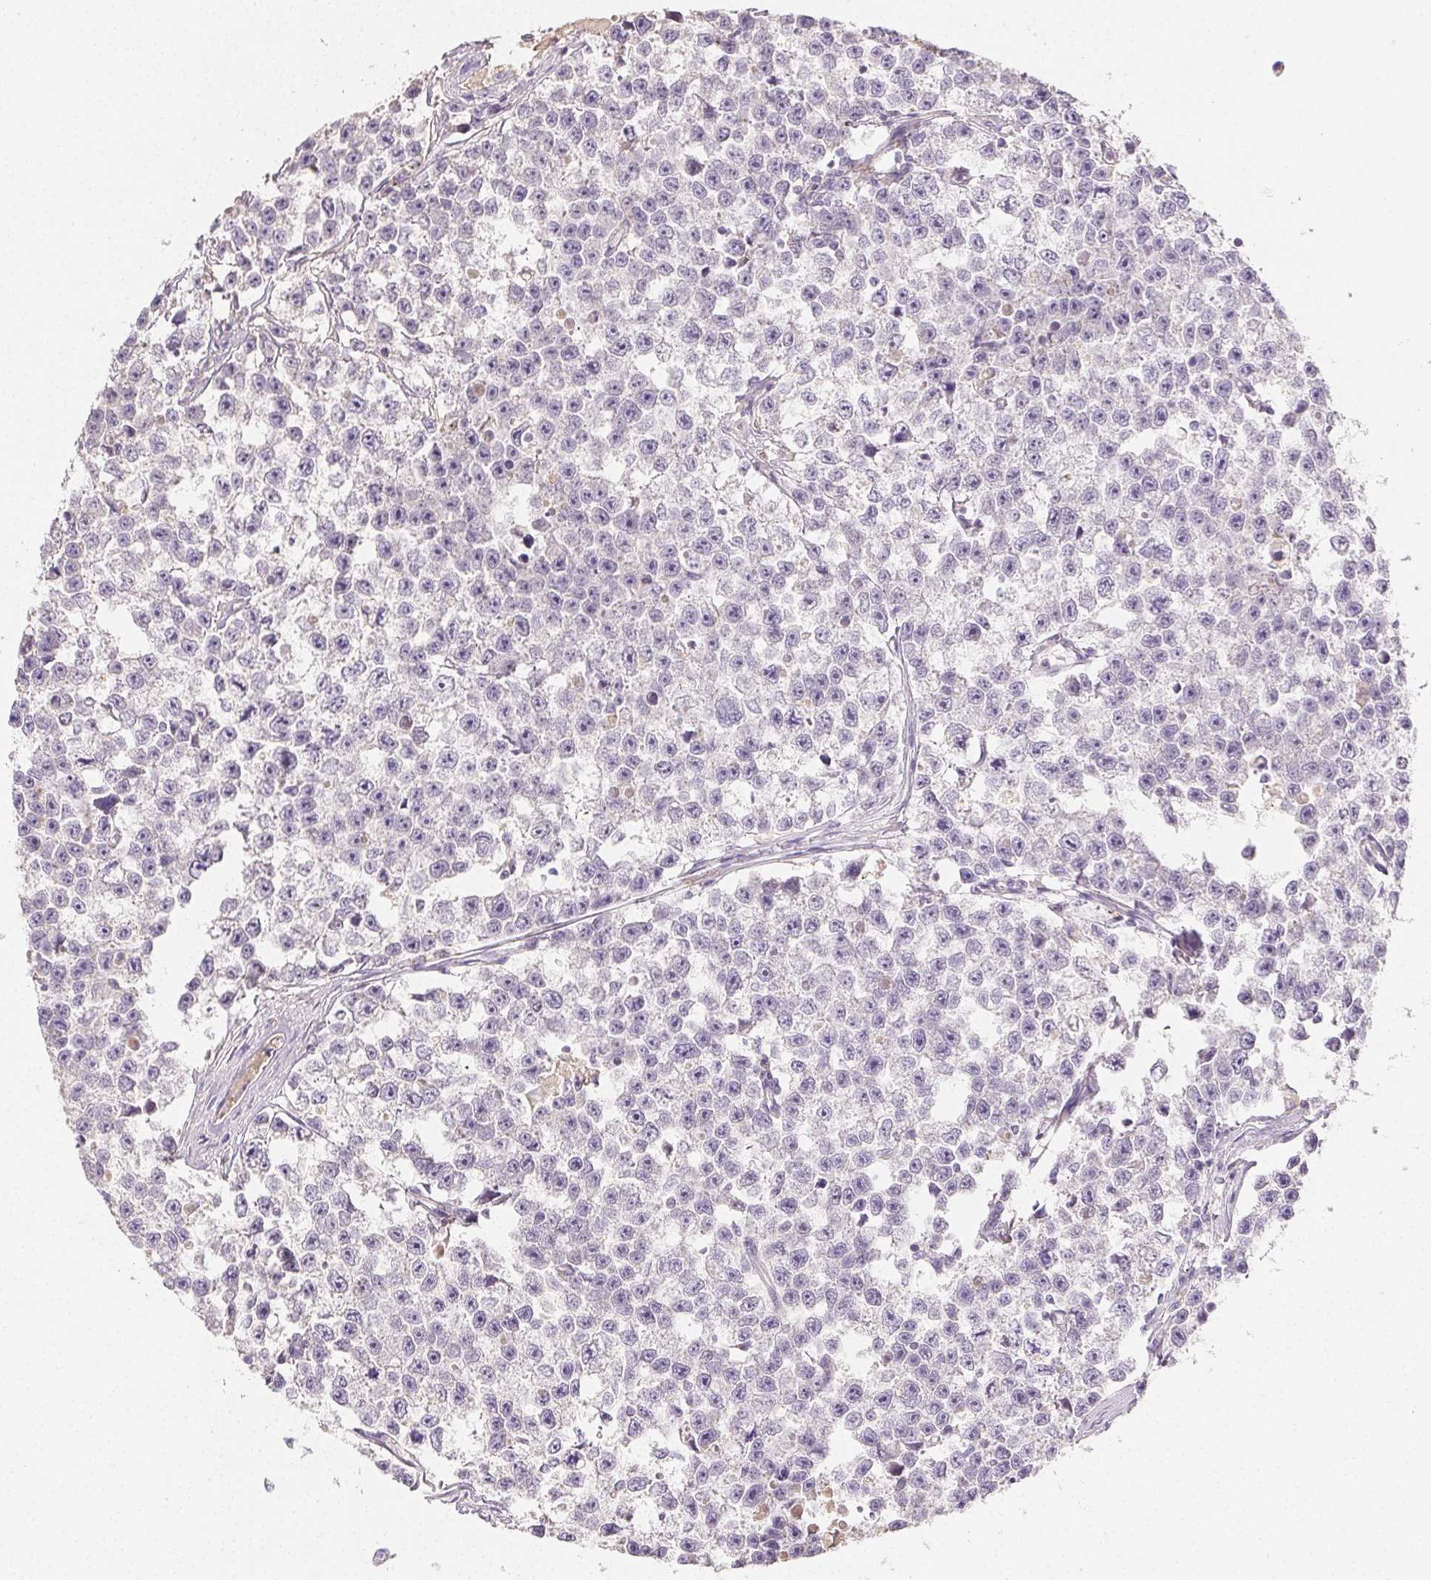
{"staining": {"intensity": "negative", "quantity": "none", "location": "none"}, "tissue": "testis cancer", "cell_type": "Tumor cells", "image_type": "cancer", "snomed": [{"axis": "morphology", "description": "Seminoma, NOS"}, {"axis": "topography", "description": "Testis"}], "caption": "IHC image of human seminoma (testis) stained for a protein (brown), which displays no positivity in tumor cells. (Brightfield microscopy of DAB (3,3'-diaminobenzidine) IHC at high magnification).", "gene": "ACVR1B", "patient": {"sex": "male", "age": 26}}